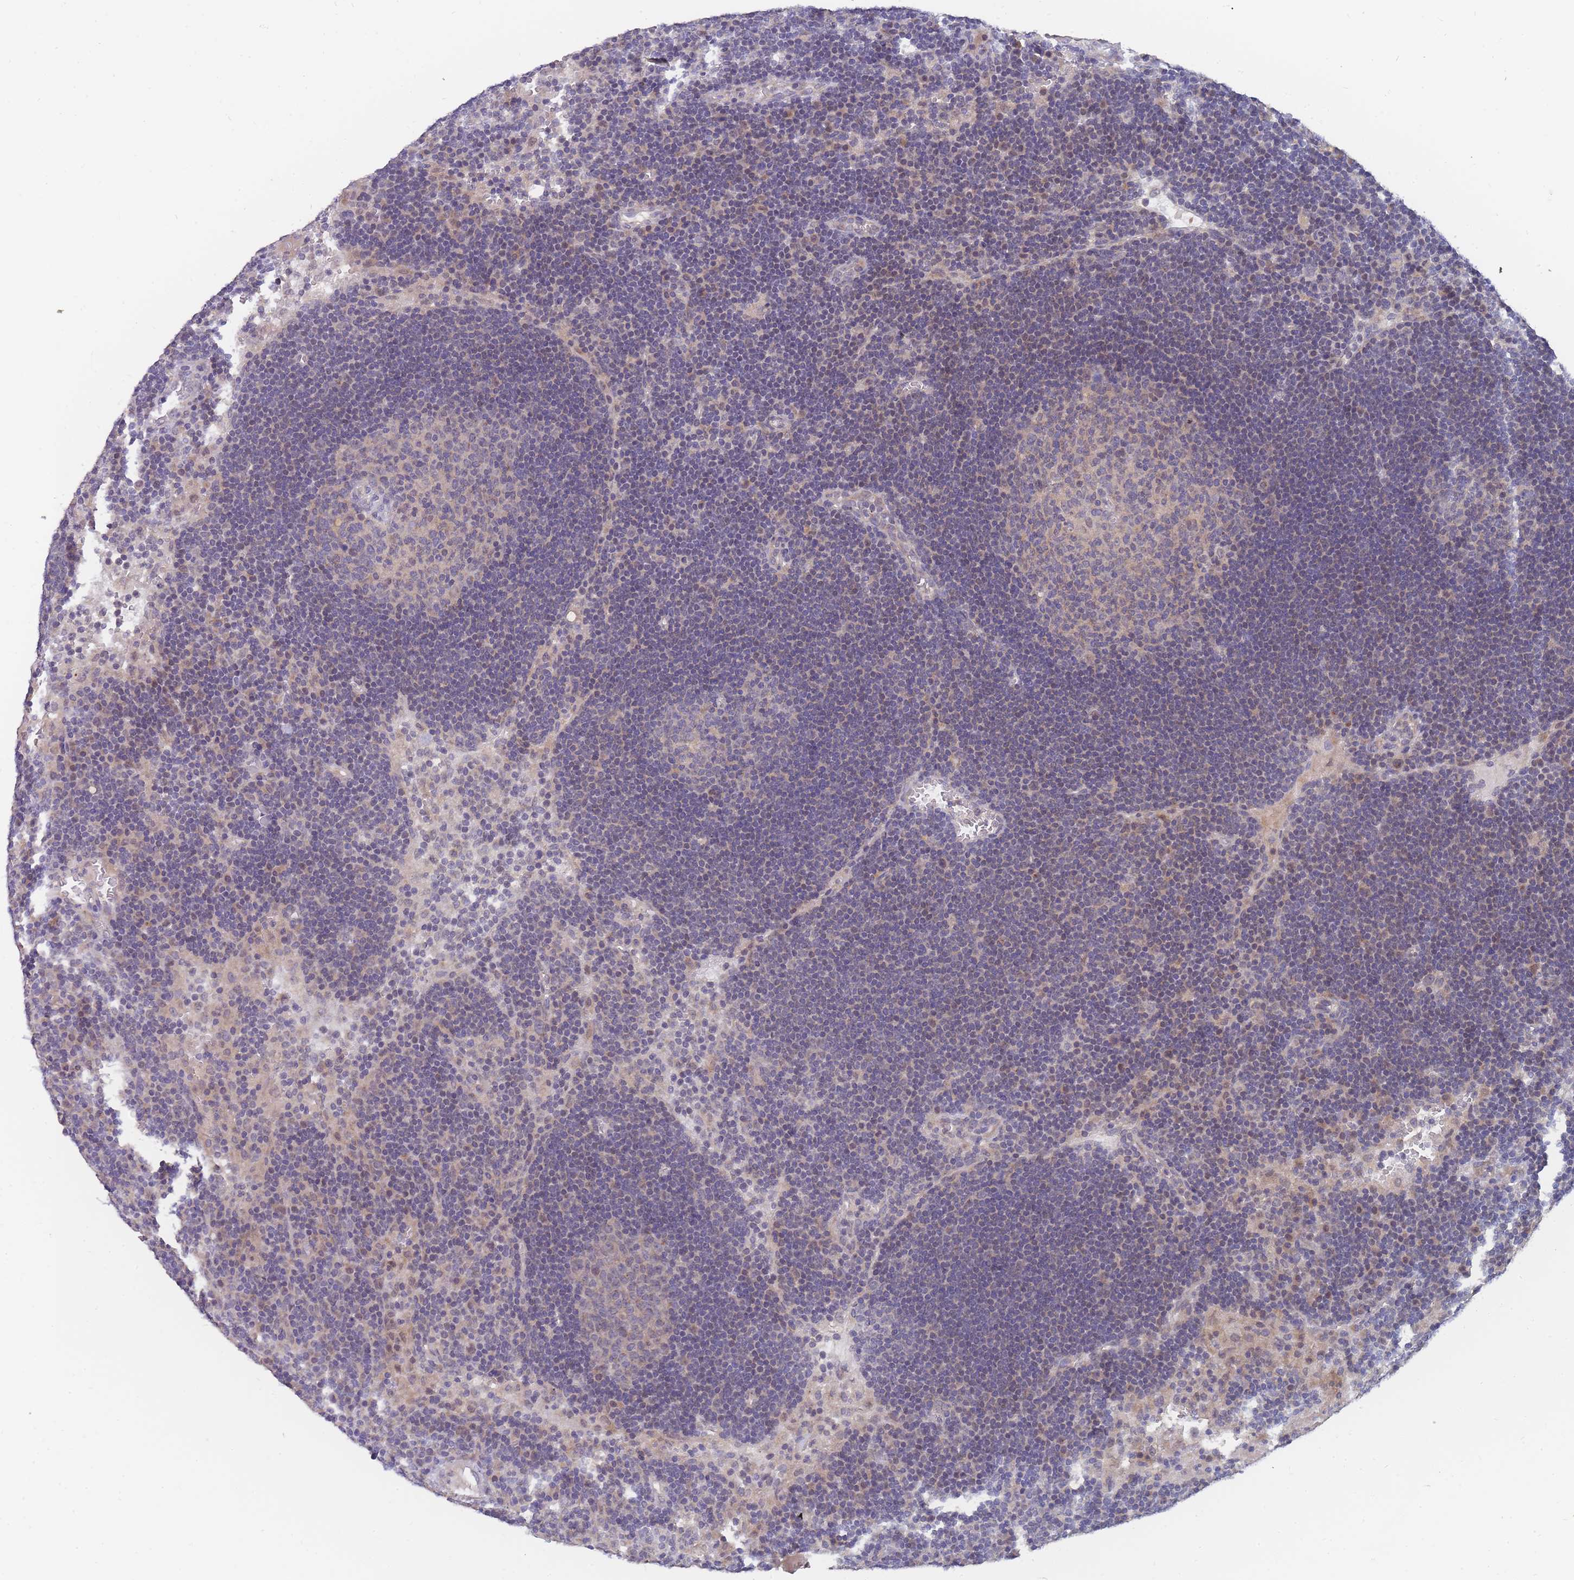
{"staining": {"intensity": "weak", "quantity": "<25%", "location": "cytoplasmic/membranous"}, "tissue": "lymph node", "cell_type": "Germinal center cells", "image_type": "normal", "snomed": [{"axis": "morphology", "description": "Normal tissue, NOS"}, {"axis": "topography", "description": "Lymph node"}], "caption": "DAB (3,3'-diaminobenzidine) immunohistochemical staining of unremarkable human lymph node displays no significant staining in germinal center cells.", "gene": "SLC35F5", "patient": {"sex": "male", "age": 62}}